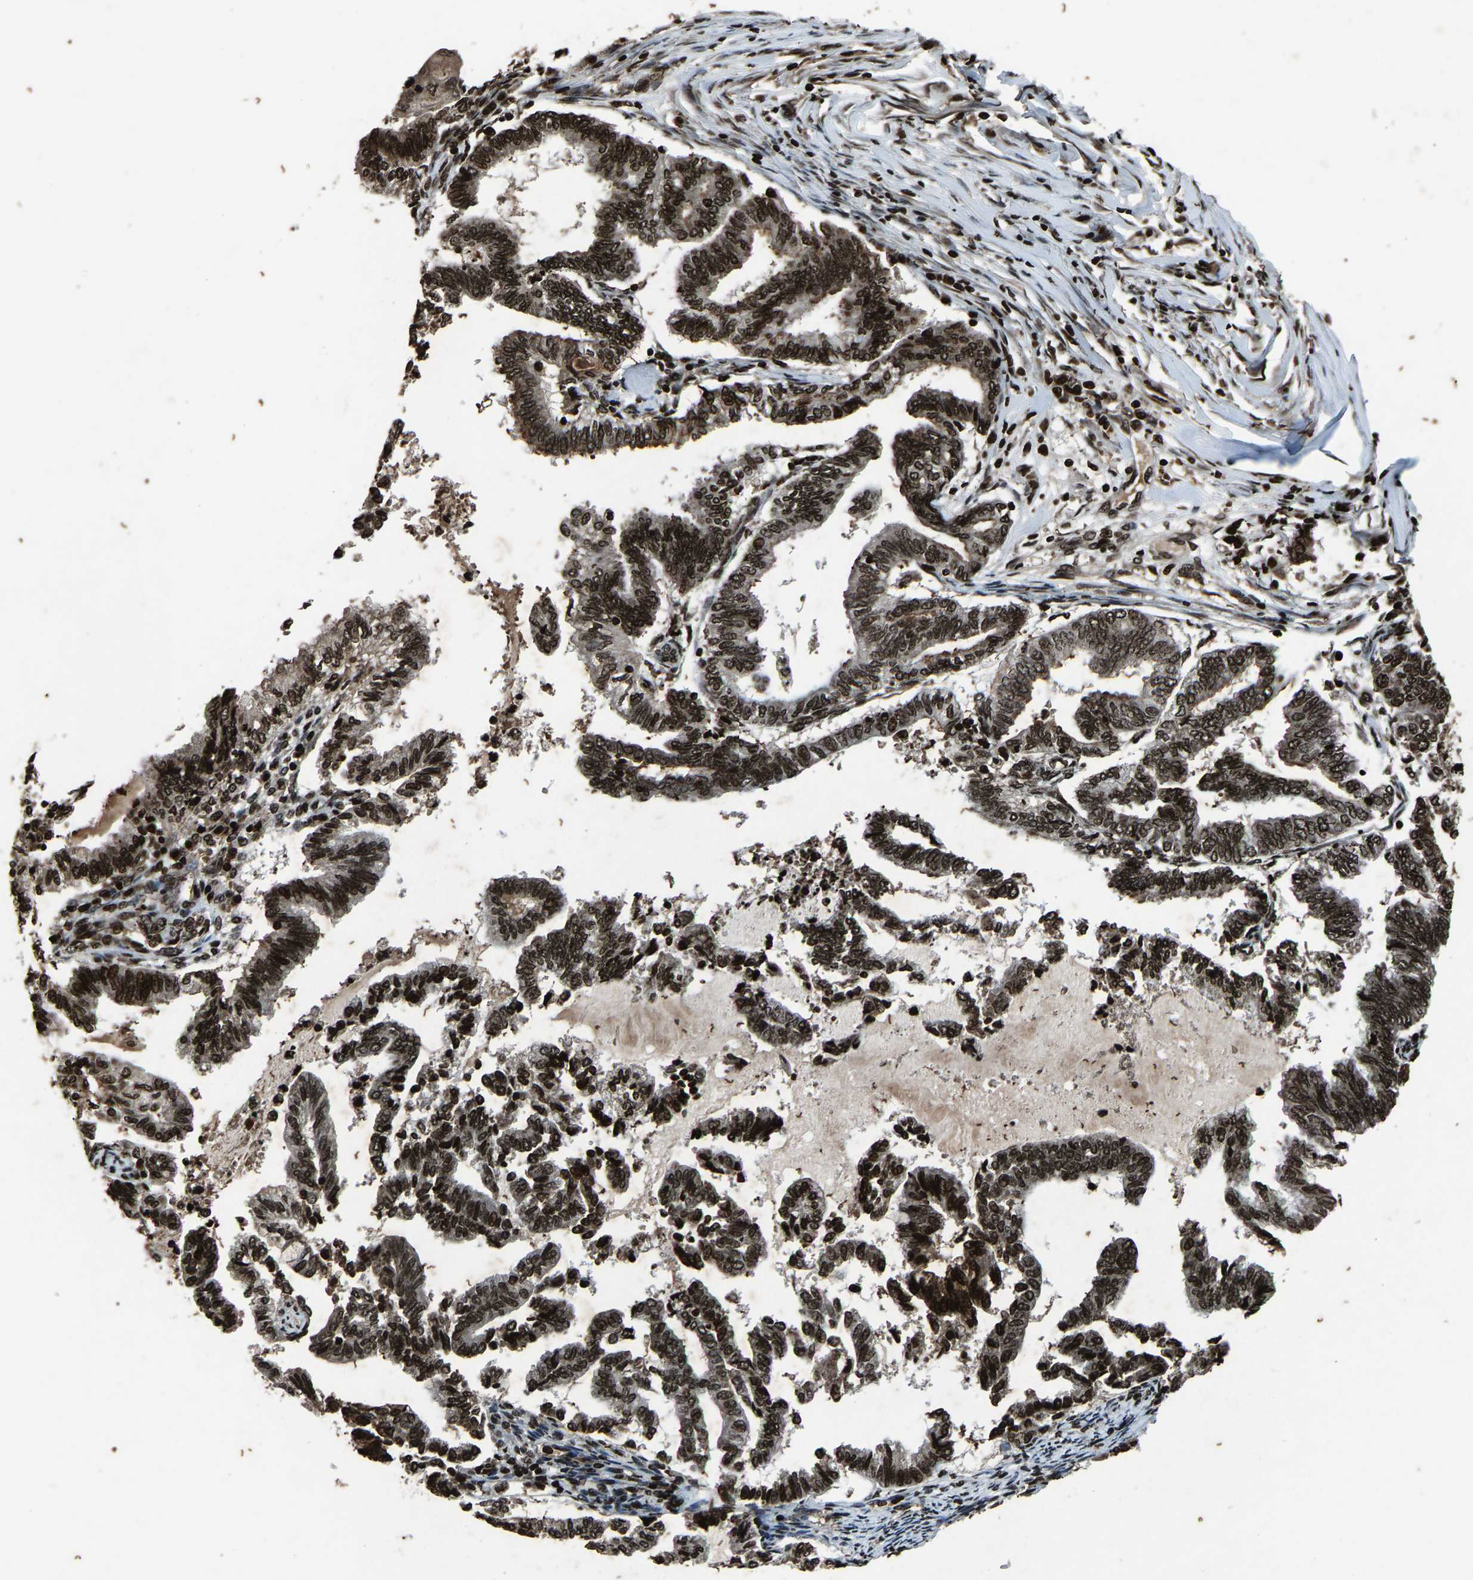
{"staining": {"intensity": "strong", "quantity": ">75%", "location": "nuclear"}, "tissue": "endometrial cancer", "cell_type": "Tumor cells", "image_type": "cancer", "snomed": [{"axis": "morphology", "description": "Adenocarcinoma, NOS"}, {"axis": "topography", "description": "Endometrium"}], "caption": "The photomicrograph reveals immunohistochemical staining of endometrial cancer (adenocarcinoma). There is strong nuclear staining is seen in approximately >75% of tumor cells. Nuclei are stained in blue.", "gene": "H4C1", "patient": {"sex": "female", "age": 79}}